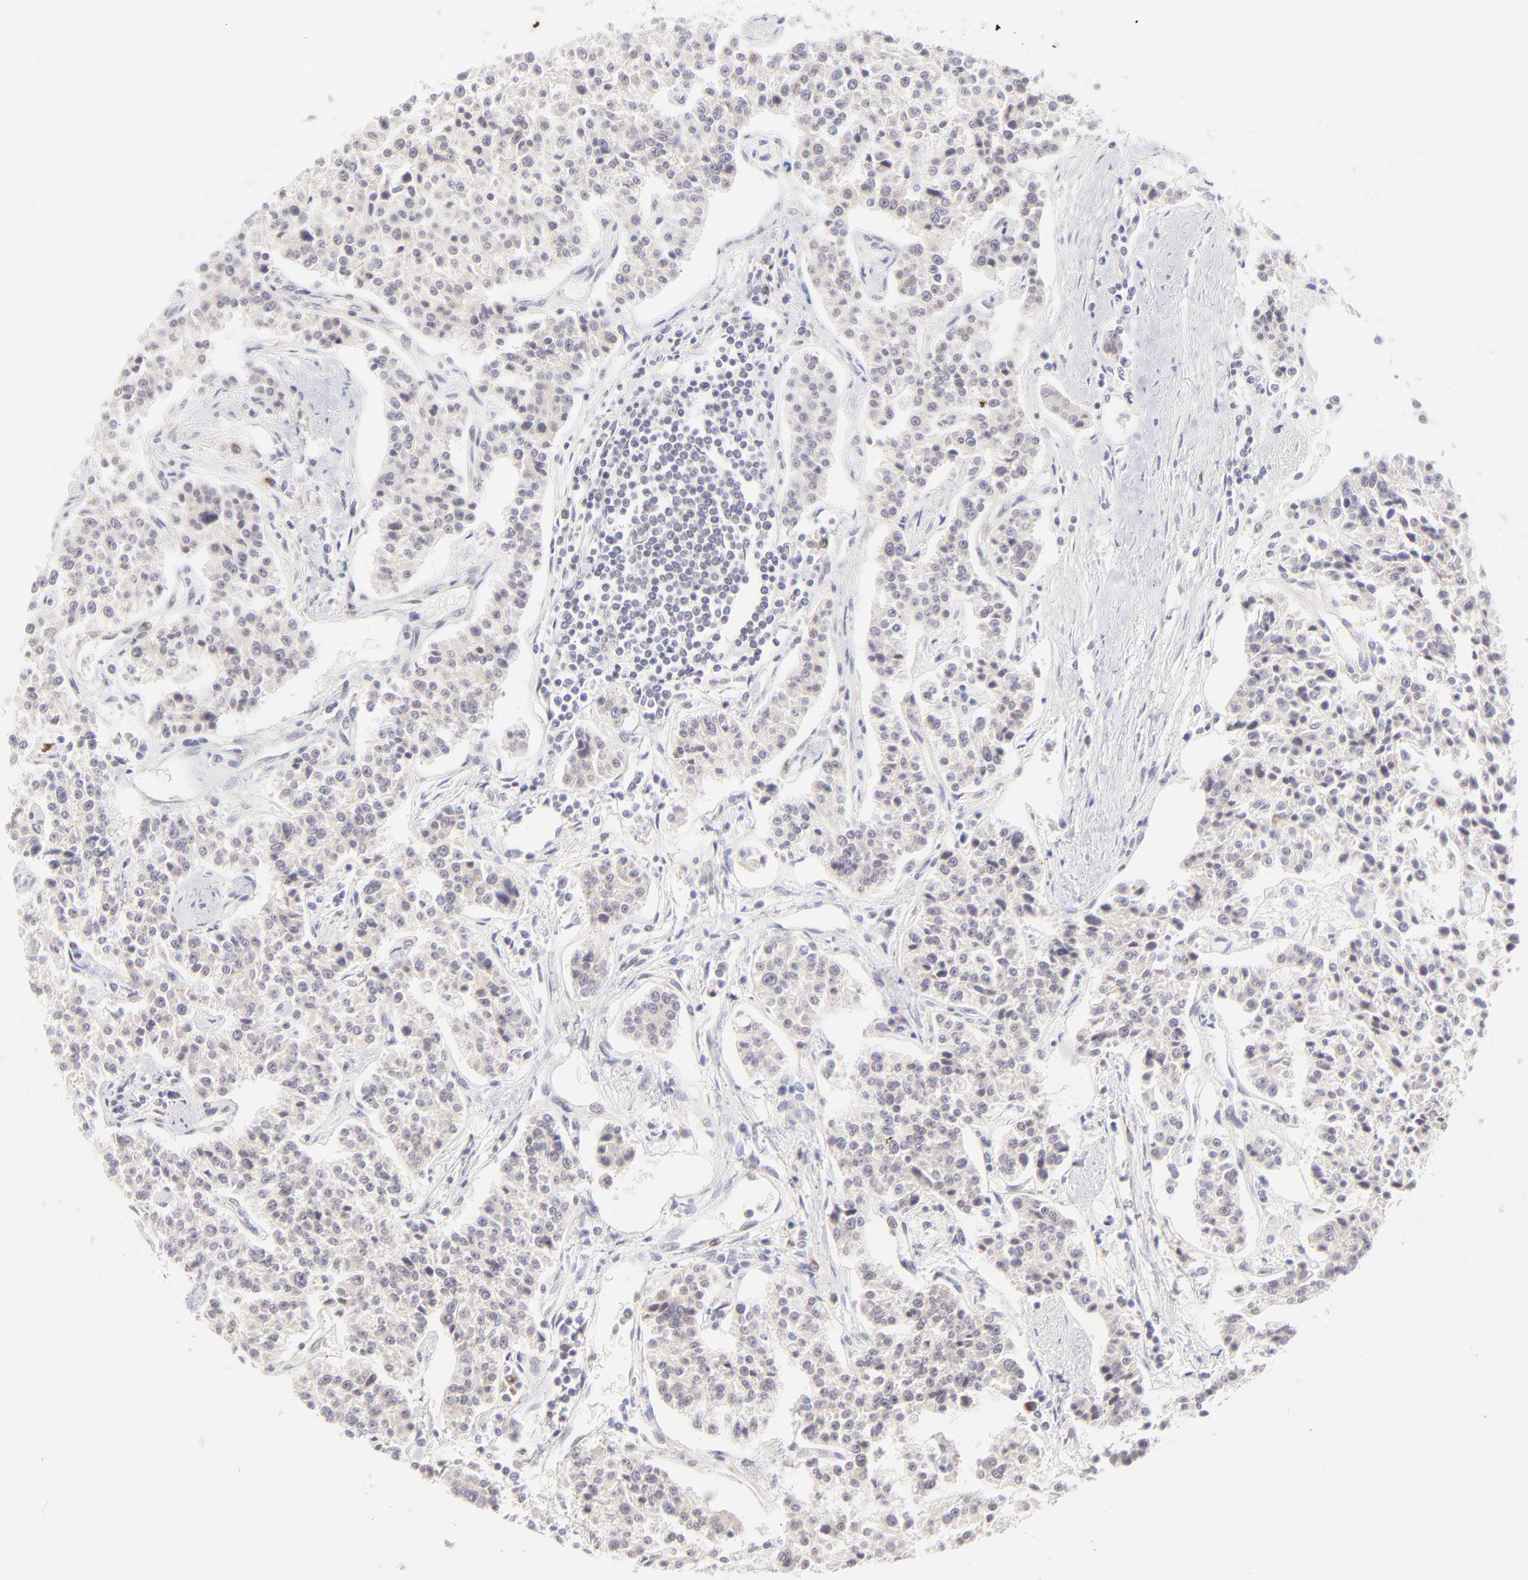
{"staining": {"intensity": "weak", "quantity": ">75%", "location": "cytoplasmic/membranous"}, "tissue": "carcinoid", "cell_type": "Tumor cells", "image_type": "cancer", "snomed": [{"axis": "morphology", "description": "Carcinoid, malignant, NOS"}, {"axis": "topography", "description": "Stomach"}], "caption": "Immunohistochemical staining of human carcinoid displays low levels of weak cytoplasmic/membranous protein expression in approximately >75% of tumor cells. The protein is stained brown, and the nuclei are stained in blue (DAB IHC with brightfield microscopy, high magnification).", "gene": "TNRC6B", "patient": {"sex": "female", "age": 76}}